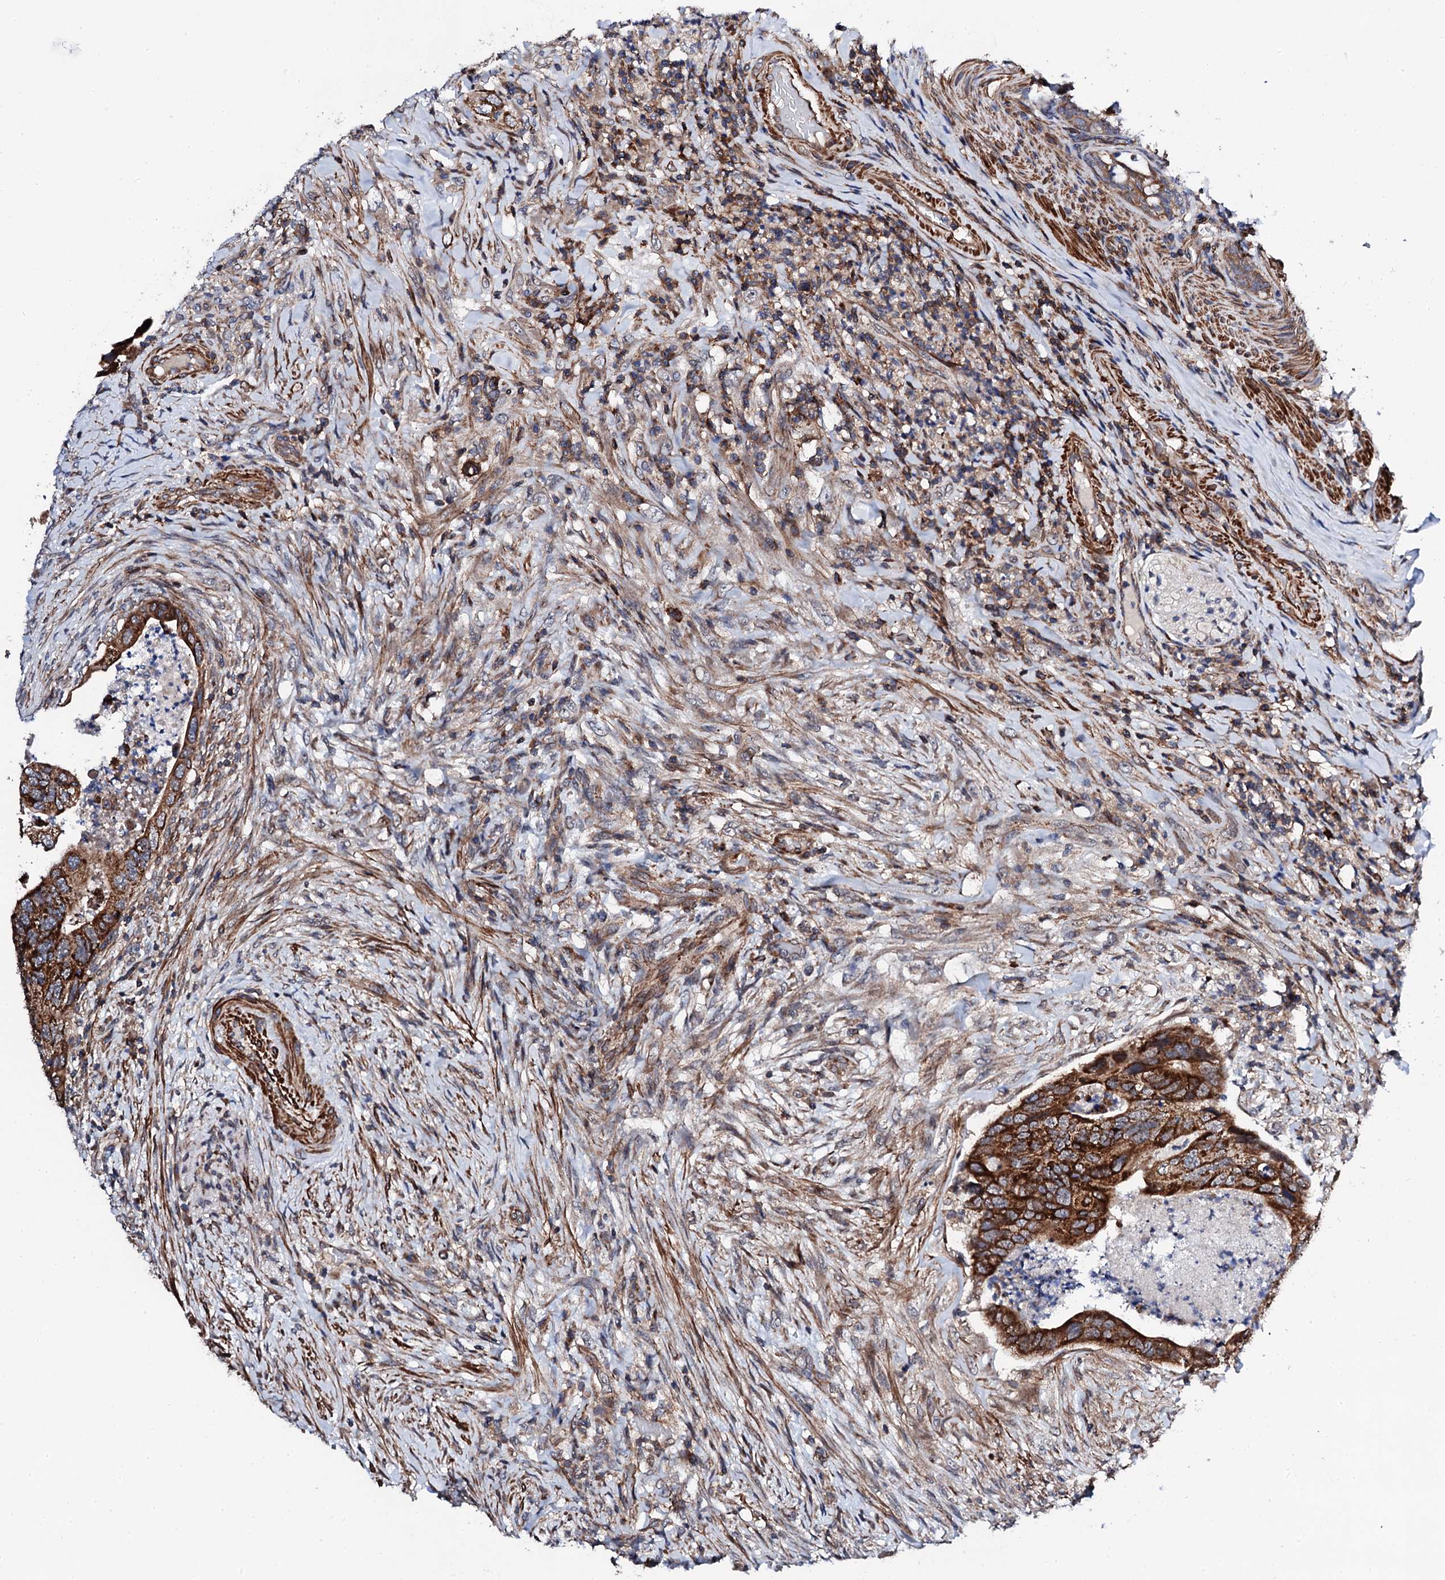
{"staining": {"intensity": "strong", "quantity": ">75%", "location": "cytoplasmic/membranous"}, "tissue": "colorectal cancer", "cell_type": "Tumor cells", "image_type": "cancer", "snomed": [{"axis": "morphology", "description": "Adenocarcinoma, NOS"}, {"axis": "topography", "description": "Rectum"}], "caption": "The histopathology image displays immunohistochemical staining of colorectal cancer (adenocarcinoma). There is strong cytoplasmic/membranous staining is identified in about >75% of tumor cells. (DAB (3,3'-diaminobenzidine) = brown stain, brightfield microscopy at high magnification).", "gene": "COG4", "patient": {"sex": "male", "age": 63}}